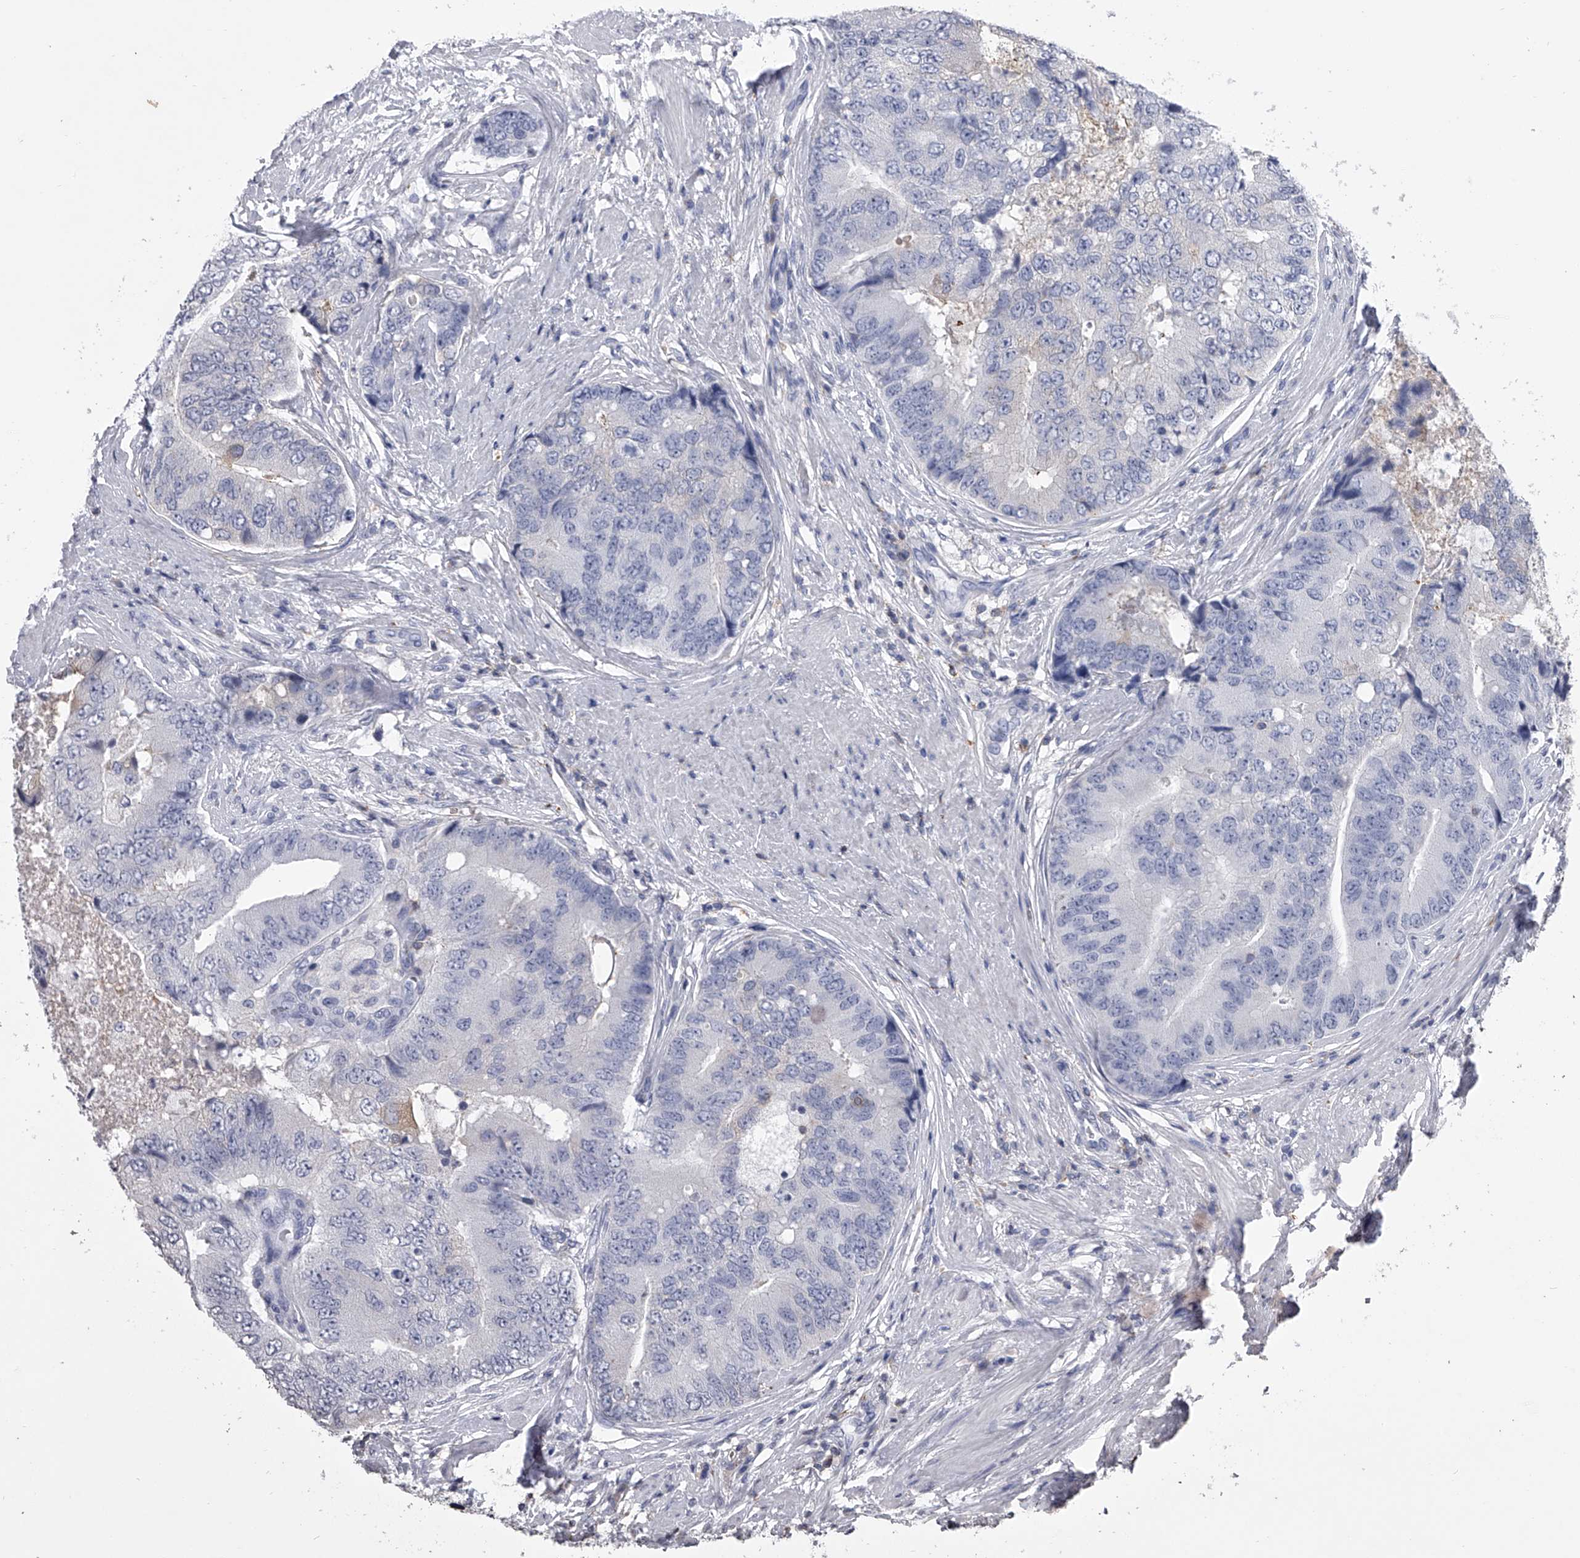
{"staining": {"intensity": "negative", "quantity": "none", "location": "none"}, "tissue": "prostate cancer", "cell_type": "Tumor cells", "image_type": "cancer", "snomed": [{"axis": "morphology", "description": "Adenocarcinoma, High grade"}, {"axis": "topography", "description": "Prostate"}], "caption": "Immunohistochemistry (IHC) micrograph of prostate cancer stained for a protein (brown), which shows no positivity in tumor cells.", "gene": "TASP1", "patient": {"sex": "male", "age": 70}}